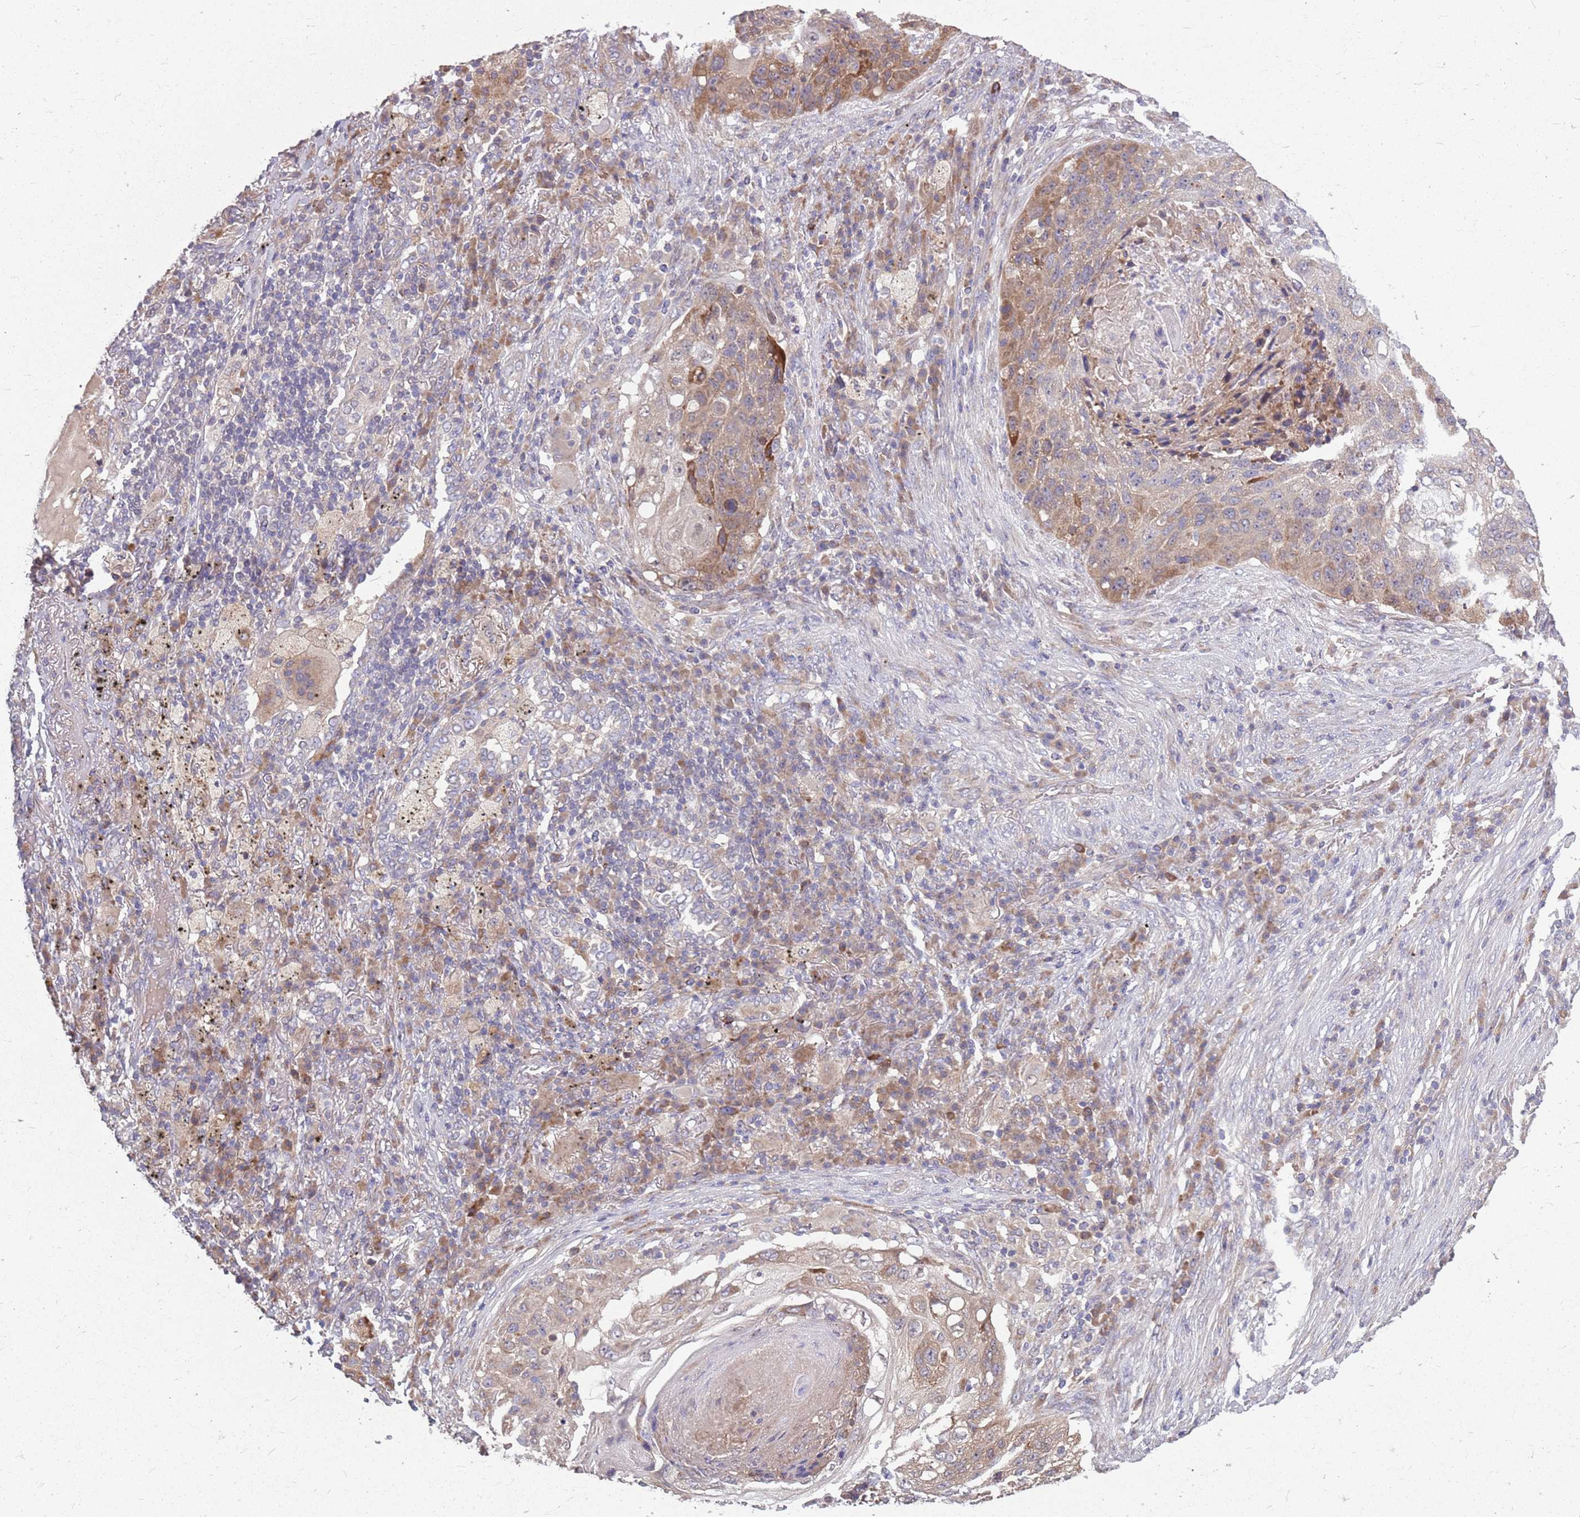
{"staining": {"intensity": "moderate", "quantity": "25%-75%", "location": "cytoplasmic/membranous"}, "tissue": "lung cancer", "cell_type": "Tumor cells", "image_type": "cancer", "snomed": [{"axis": "morphology", "description": "Squamous cell carcinoma, NOS"}, {"axis": "topography", "description": "Lung"}], "caption": "Tumor cells demonstrate medium levels of moderate cytoplasmic/membranous staining in about 25%-75% of cells in lung squamous cell carcinoma.", "gene": "PPP1R27", "patient": {"sex": "female", "age": 63}}